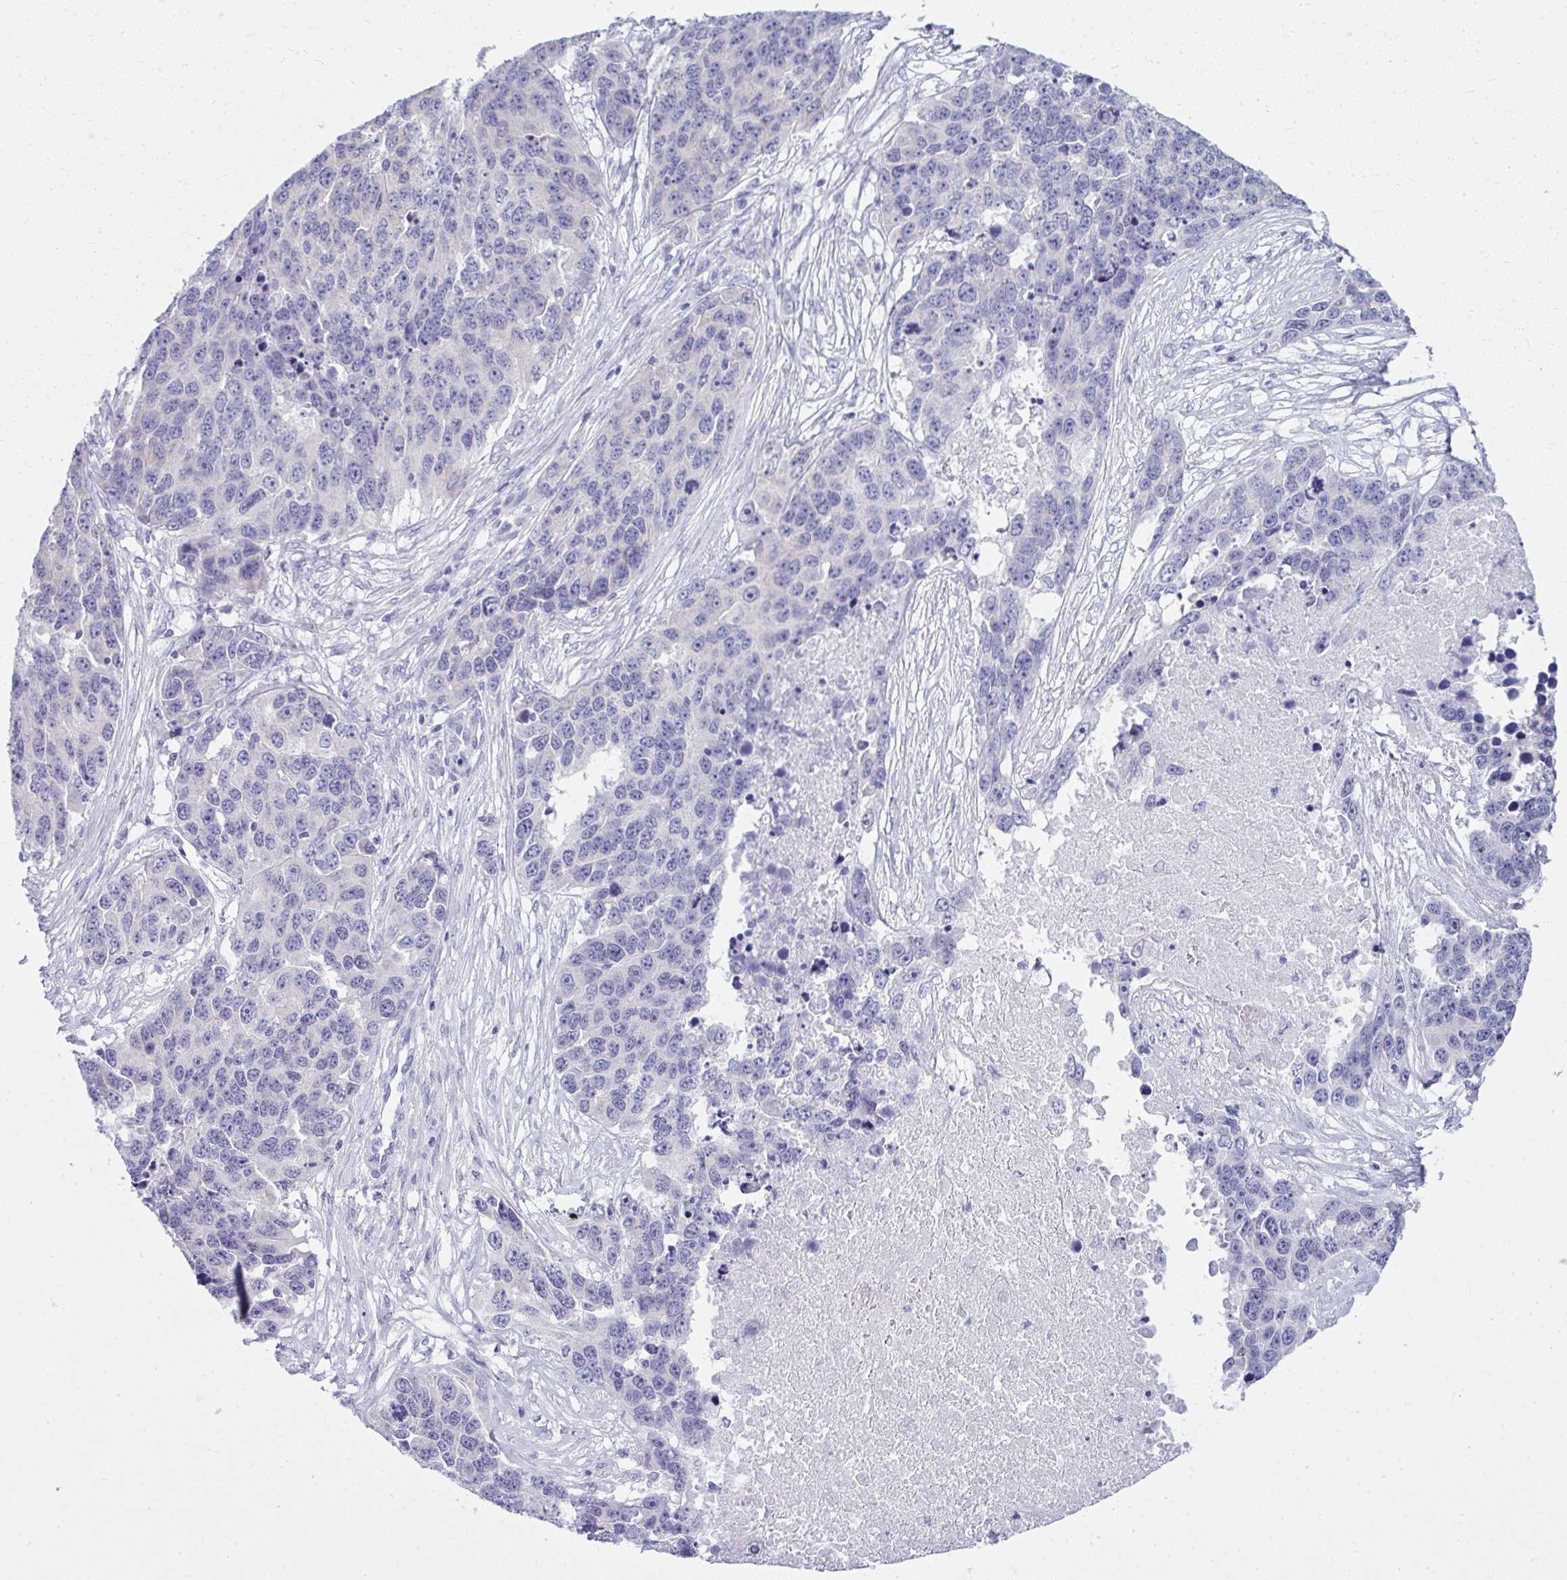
{"staining": {"intensity": "negative", "quantity": "none", "location": "none"}, "tissue": "ovarian cancer", "cell_type": "Tumor cells", "image_type": "cancer", "snomed": [{"axis": "morphology", "description": "Cystadenocarcinoma, serous, NOS"}, {"axis": "topography", "description": "Ovary"}], "caption": "A micrograph of human serous cystadenocarcinoma (ovarian) is negative for staining in tumor cells.", "gene": "QDPR", "patient": {"sex": "female", "age": 76}}